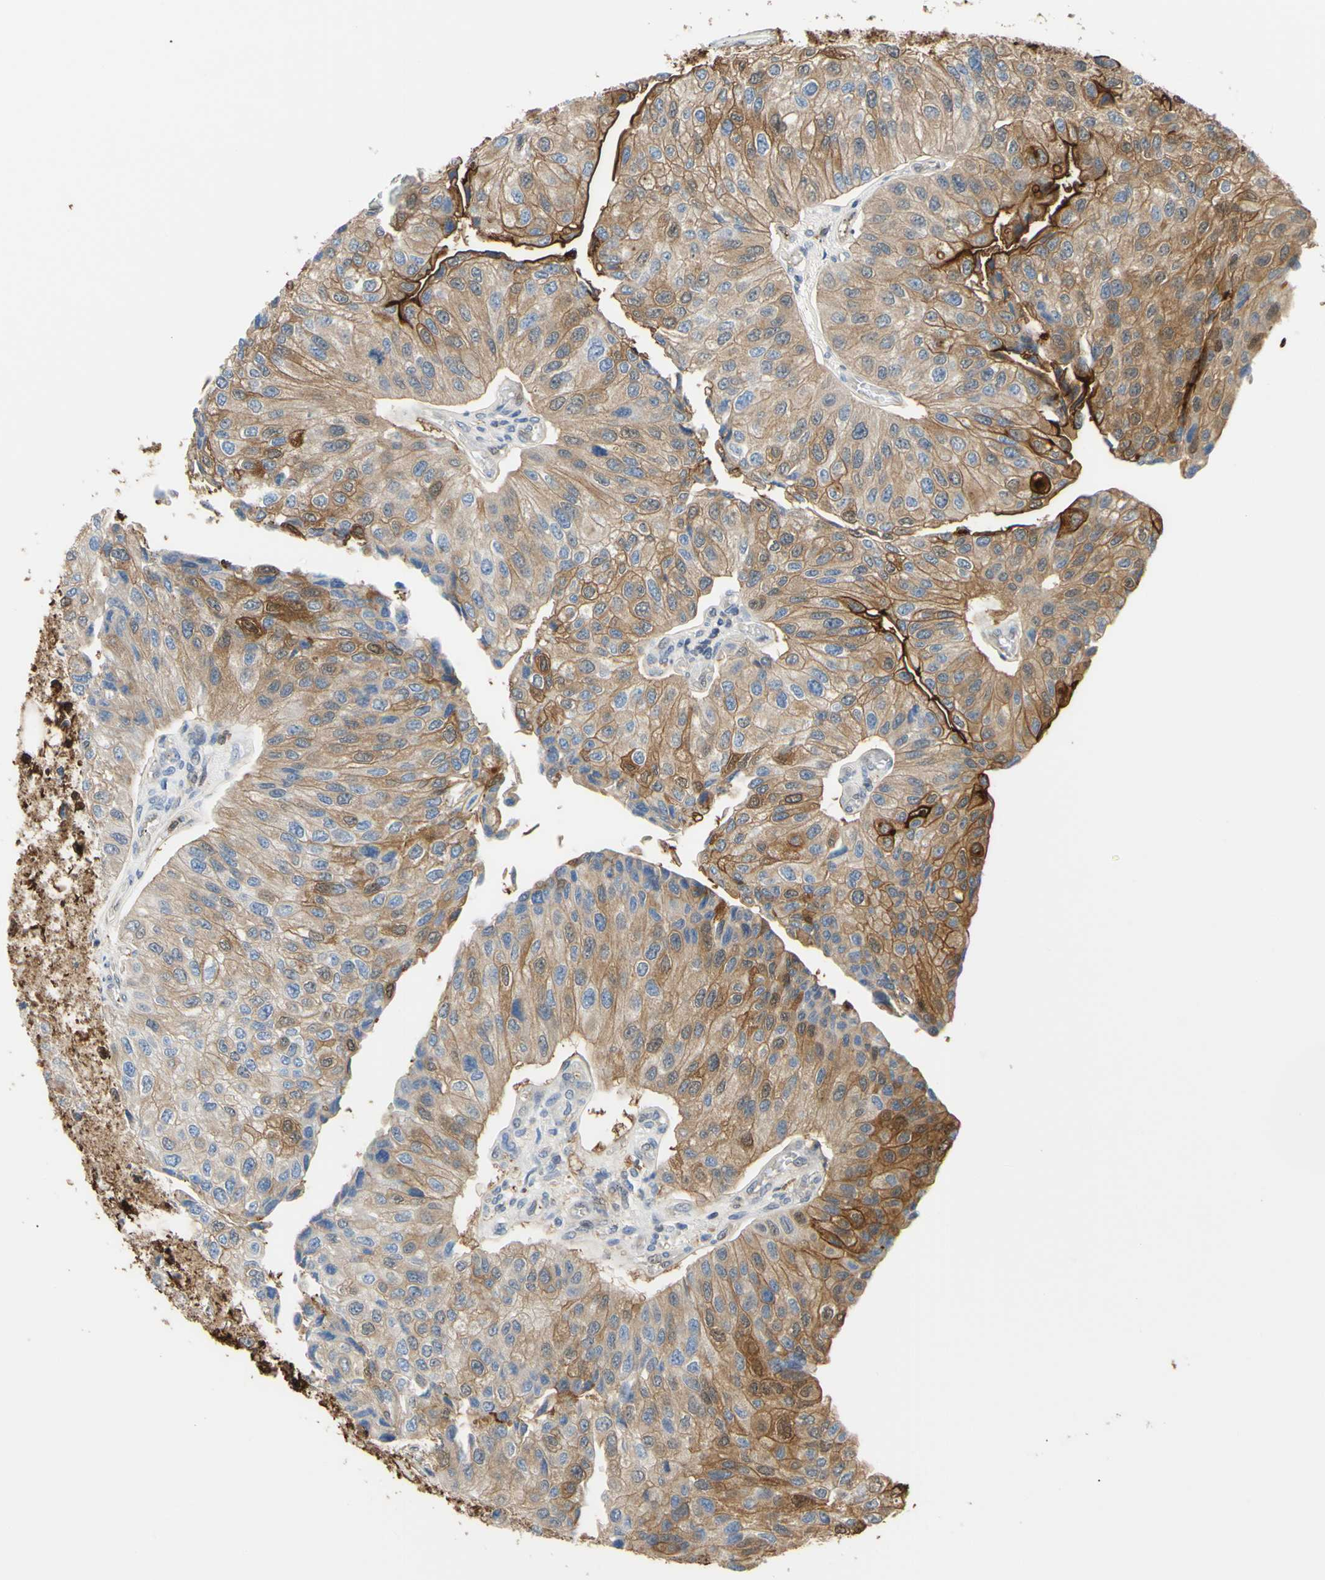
{"staining": {"intensity": "moderate", "quantity": ">75%", "location": "cytoplasmic/membranous"}, "tissue": "urothelial cancer", "cell_type": "Tumor cells", "image_type": "cancer", "snomed": [{"axis": "morphology", "description": "Urothelial carcinoma, High grade"}, {"axis": "topography", "description": "Kidney"}, {"axis": "topography", "description": "Urinary bladder"}], "caption": "Protein analysis of urothelial cancer tissue exhibits moderate cytoplasmic/membranous staining in about >75% of tumor cells. (DAB IHC with brightfield microscopy, high magnification).", "gene": "UPK3B", "patient": {"sex": "male", "age": 77}}